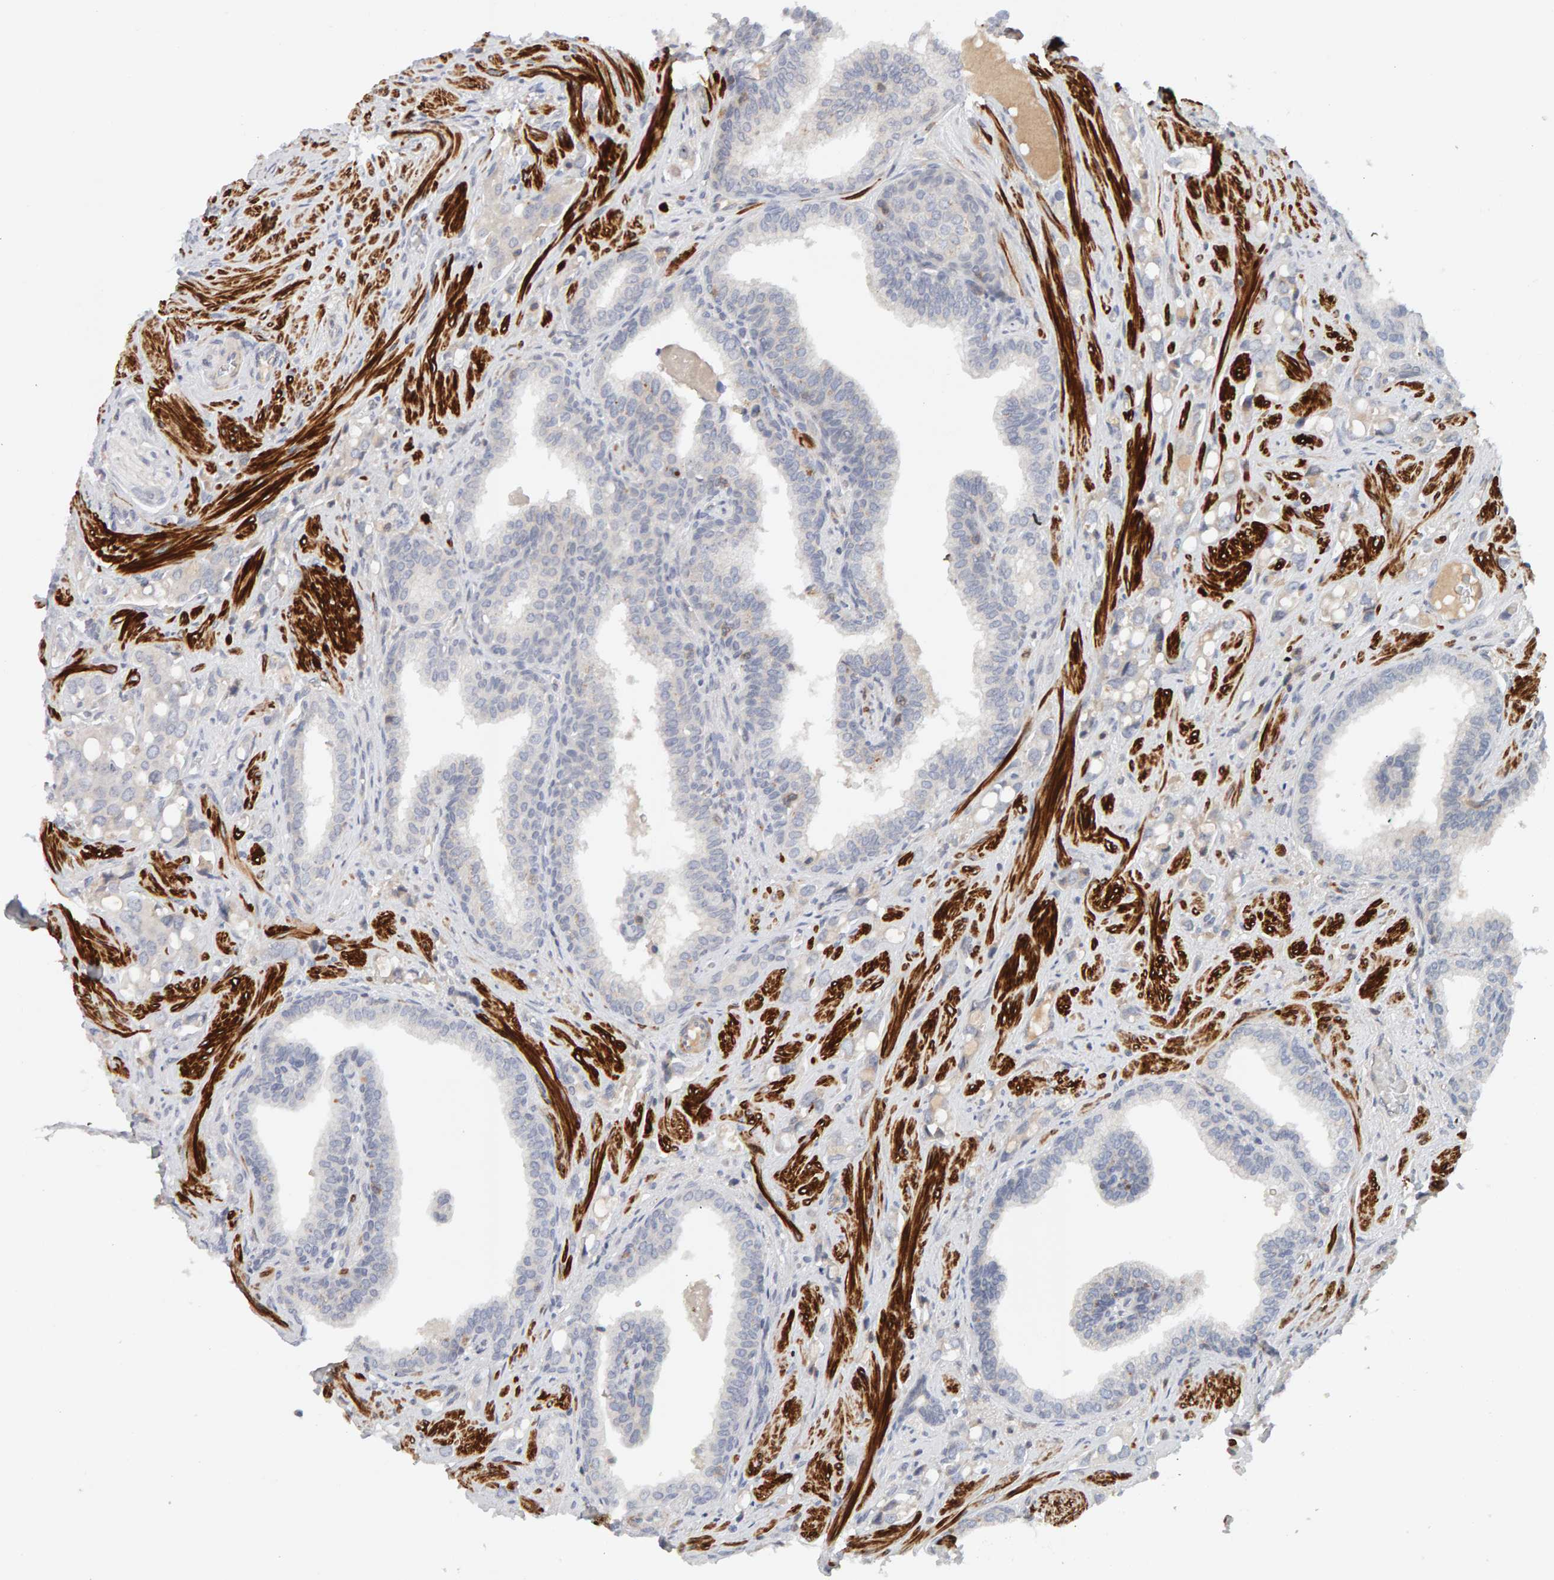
{"staining": {"intensity": "negative", "quantity": "none", "location": "none"}, "tissue": "prostate cancer", "cell_type": "Tumor cells", "image_type": "cancer", "snomed": [{"axis": "morphology", "description": "Adenocarcinoma, High grade"}, {"axis": "topography", "description": "Prostate"}], "caption": "Tumor cells show no significant protein expression in prostate cancer. The staining was performed using DAB (3,3'-diaminobenzidine) to visualize the protein expression in brown, while the nuclei were stained in blue with hematoxylin (Magnification: 20x).", "gene": "NUDCD1", "patient": {"sex": "male", "age": 52}}